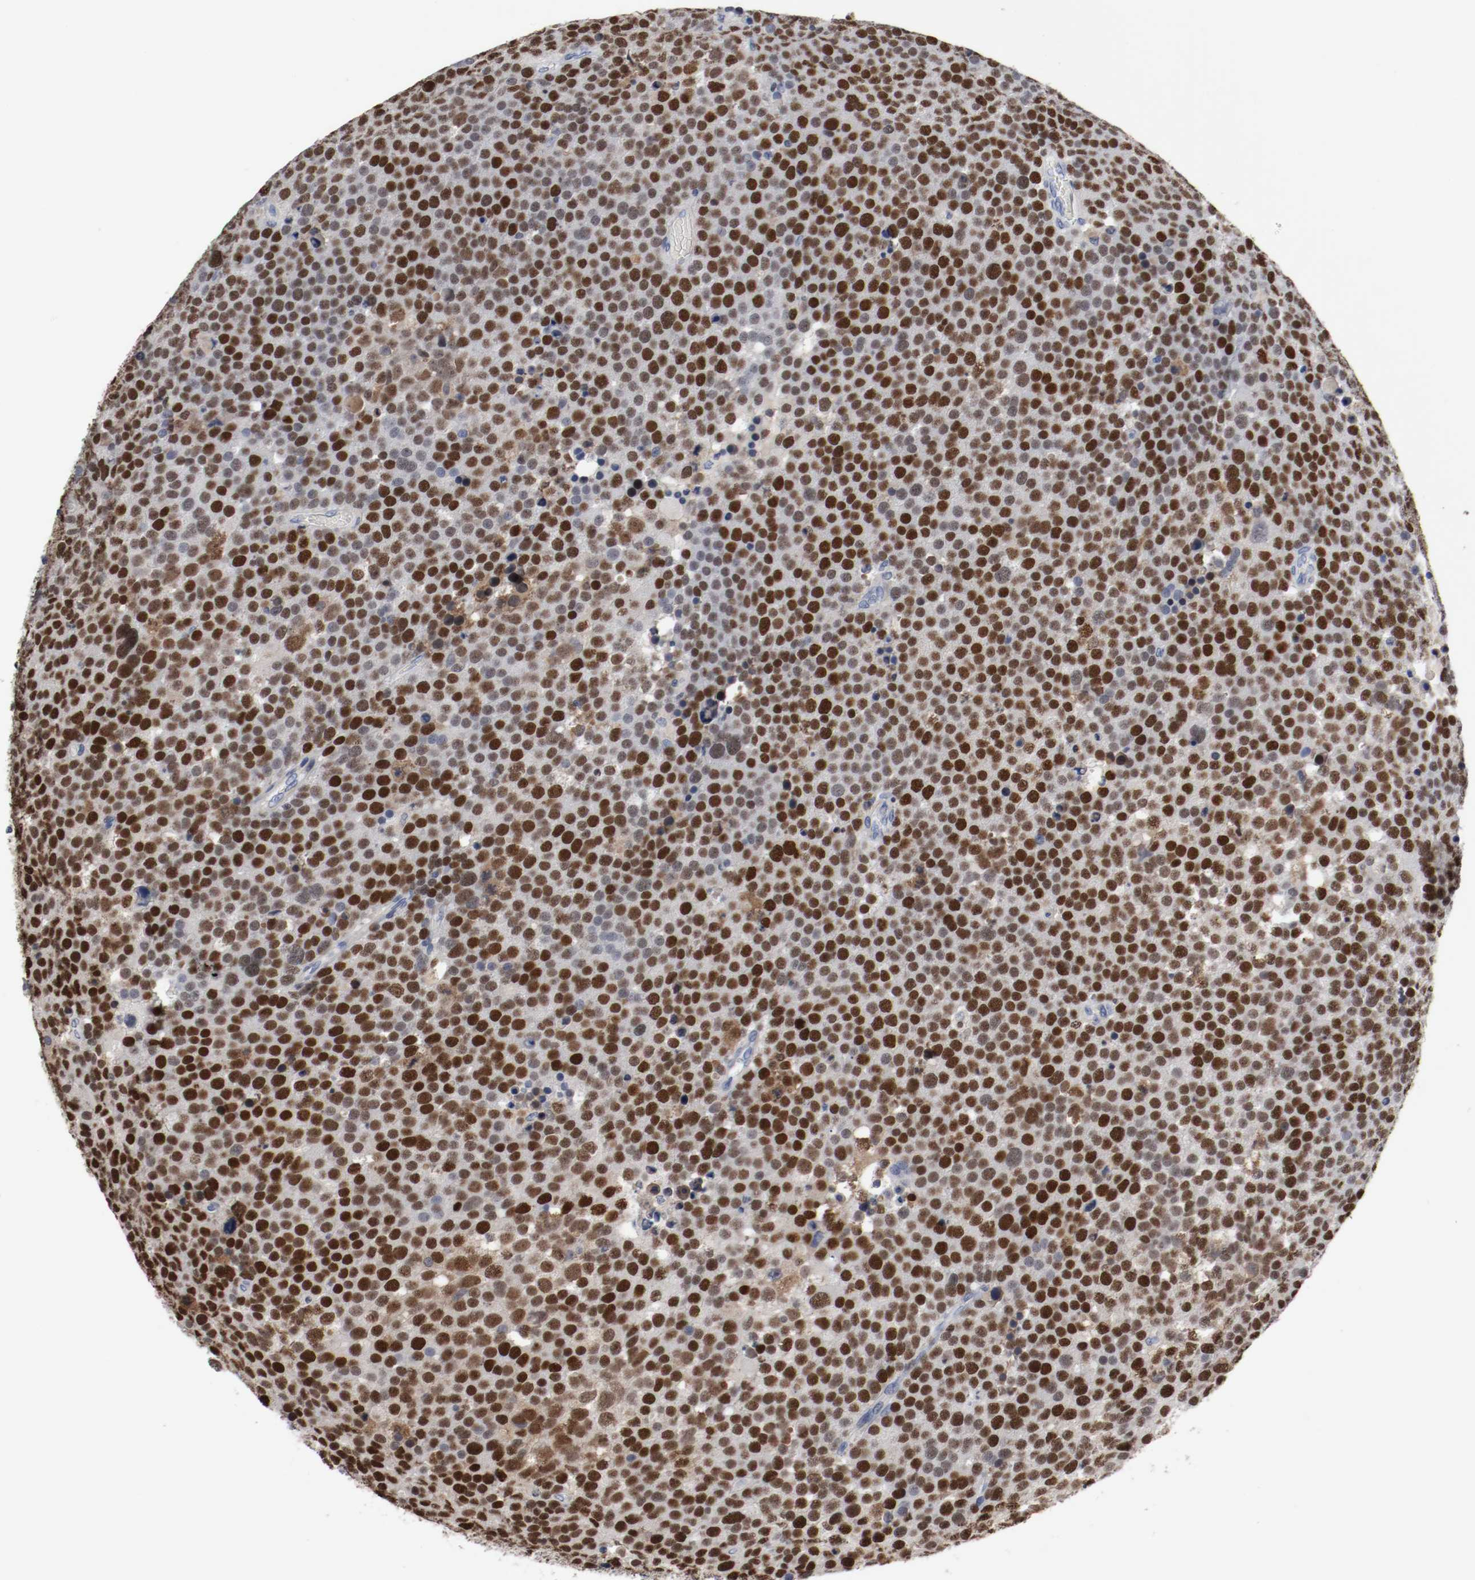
{"staining": {"intensity": "strong", "quantity": ">75%", "location": "nuclear"}, "tissue": "testis cancer", "cell_type": "Tumor cells", "image_type": "cancer", "snomed": [{"axis": "morphology", "description": "Seminoma, NOS"}, {"axis": "topography", "description": "Testis"}], "caption": "This photomicrograph reveals testis cancer stained with immunohistochemistry to label a protein in brown. The nuclear of tumor cells show strong positivity for the protein. Nuclei are counter-stained blue.", "gene": "MCM6", "patient": {"sex": "male", "age": 71}}